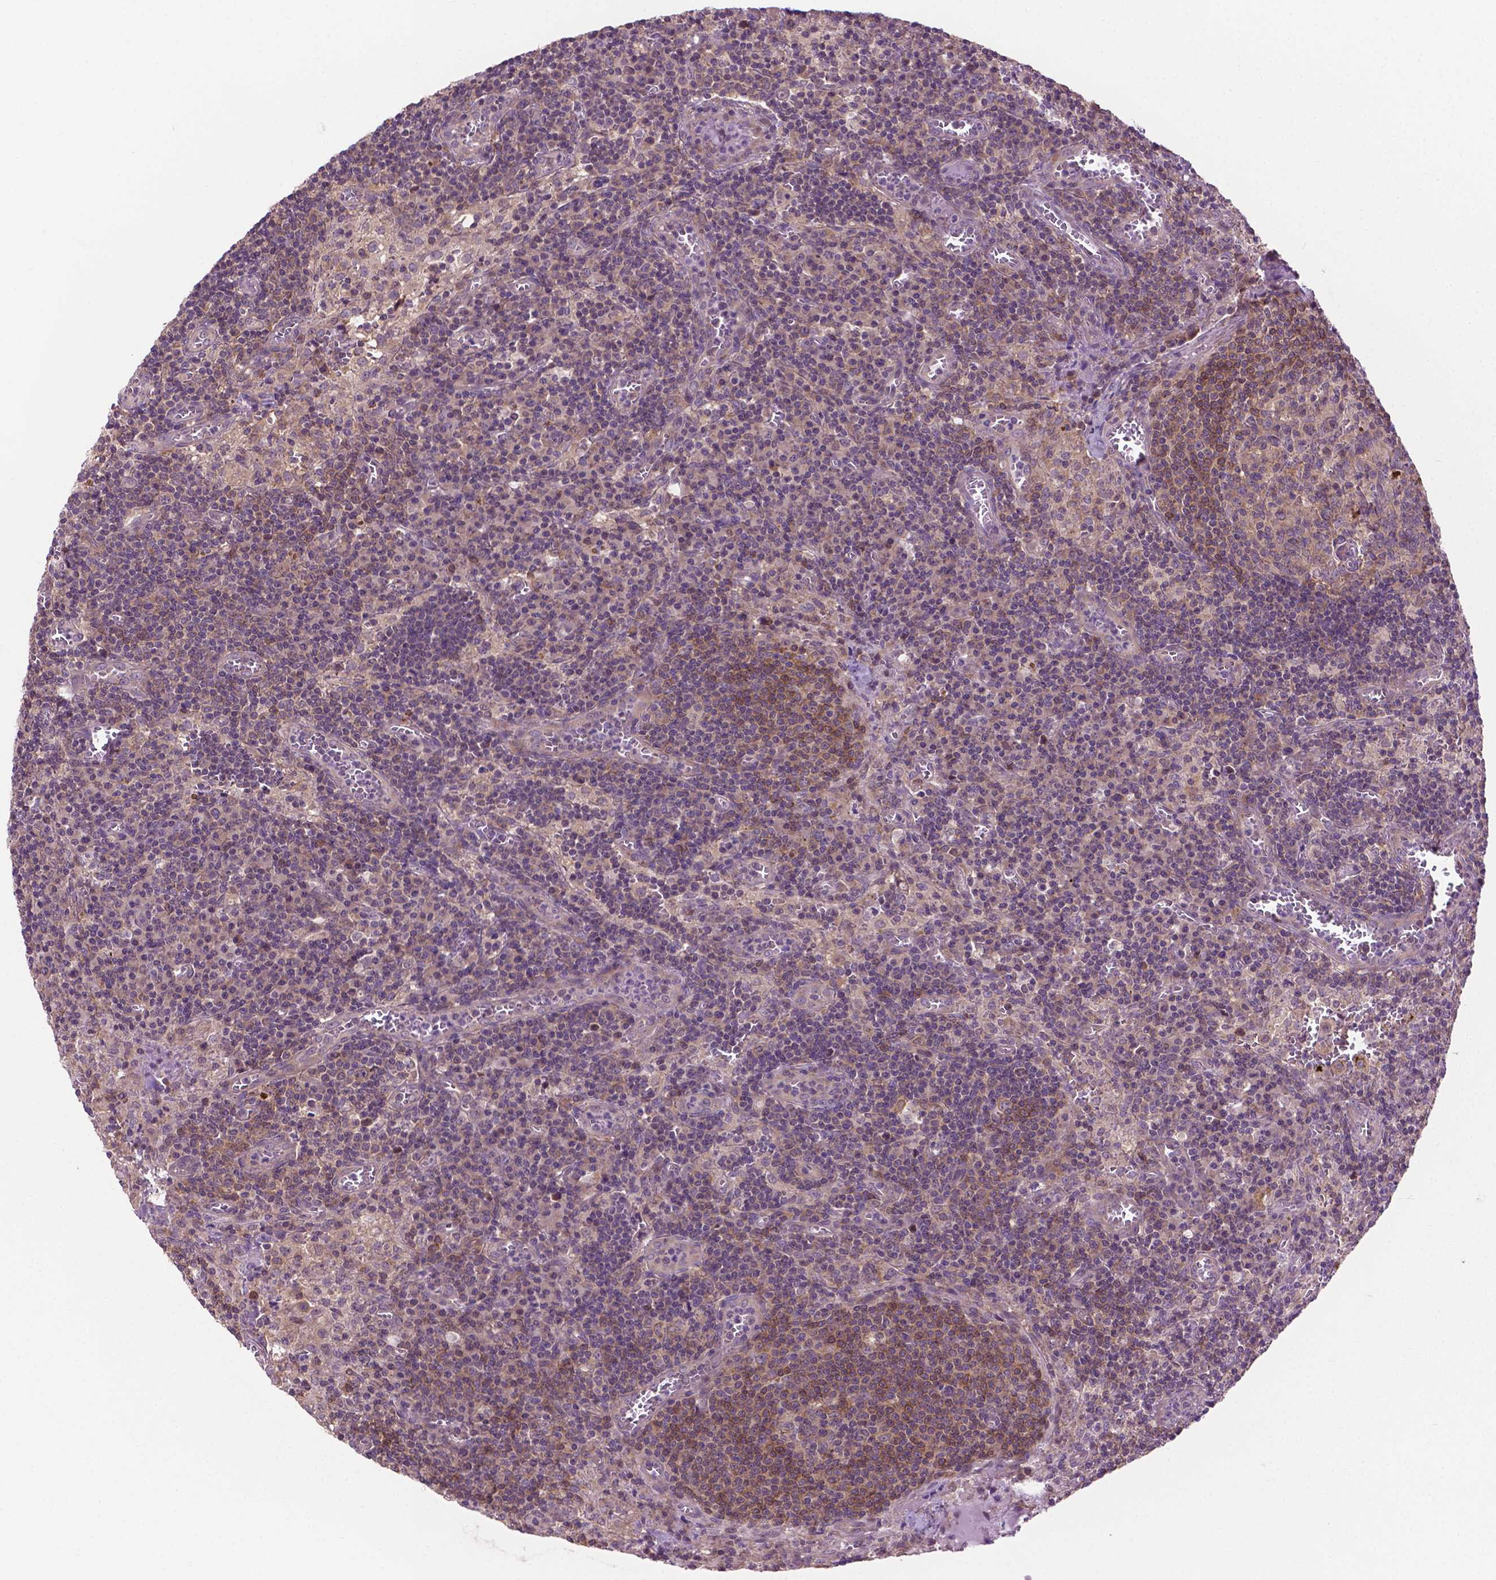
{"staining": {"intensity": "weak", "quantity": "<25%", "location": "cytoplasmic/membranous"}, "tissue": "lymph node", "cell_type": "Germinal center cells", "image_type": "normal", "snomed": [{"axis": "morphology", "description": "Normal tissue, NOS"}, {"axis": "topography", "description": "Lymph node"}], "caption": "DAB immunohistochemical staining of unremarkable lymph node shows no significant positivity in germinal center cells. (DAB IHC visualized using brightfield microscopy, high magnification).", "gene": "MZT1", "patient": {"sex": "male", "age": 62}}